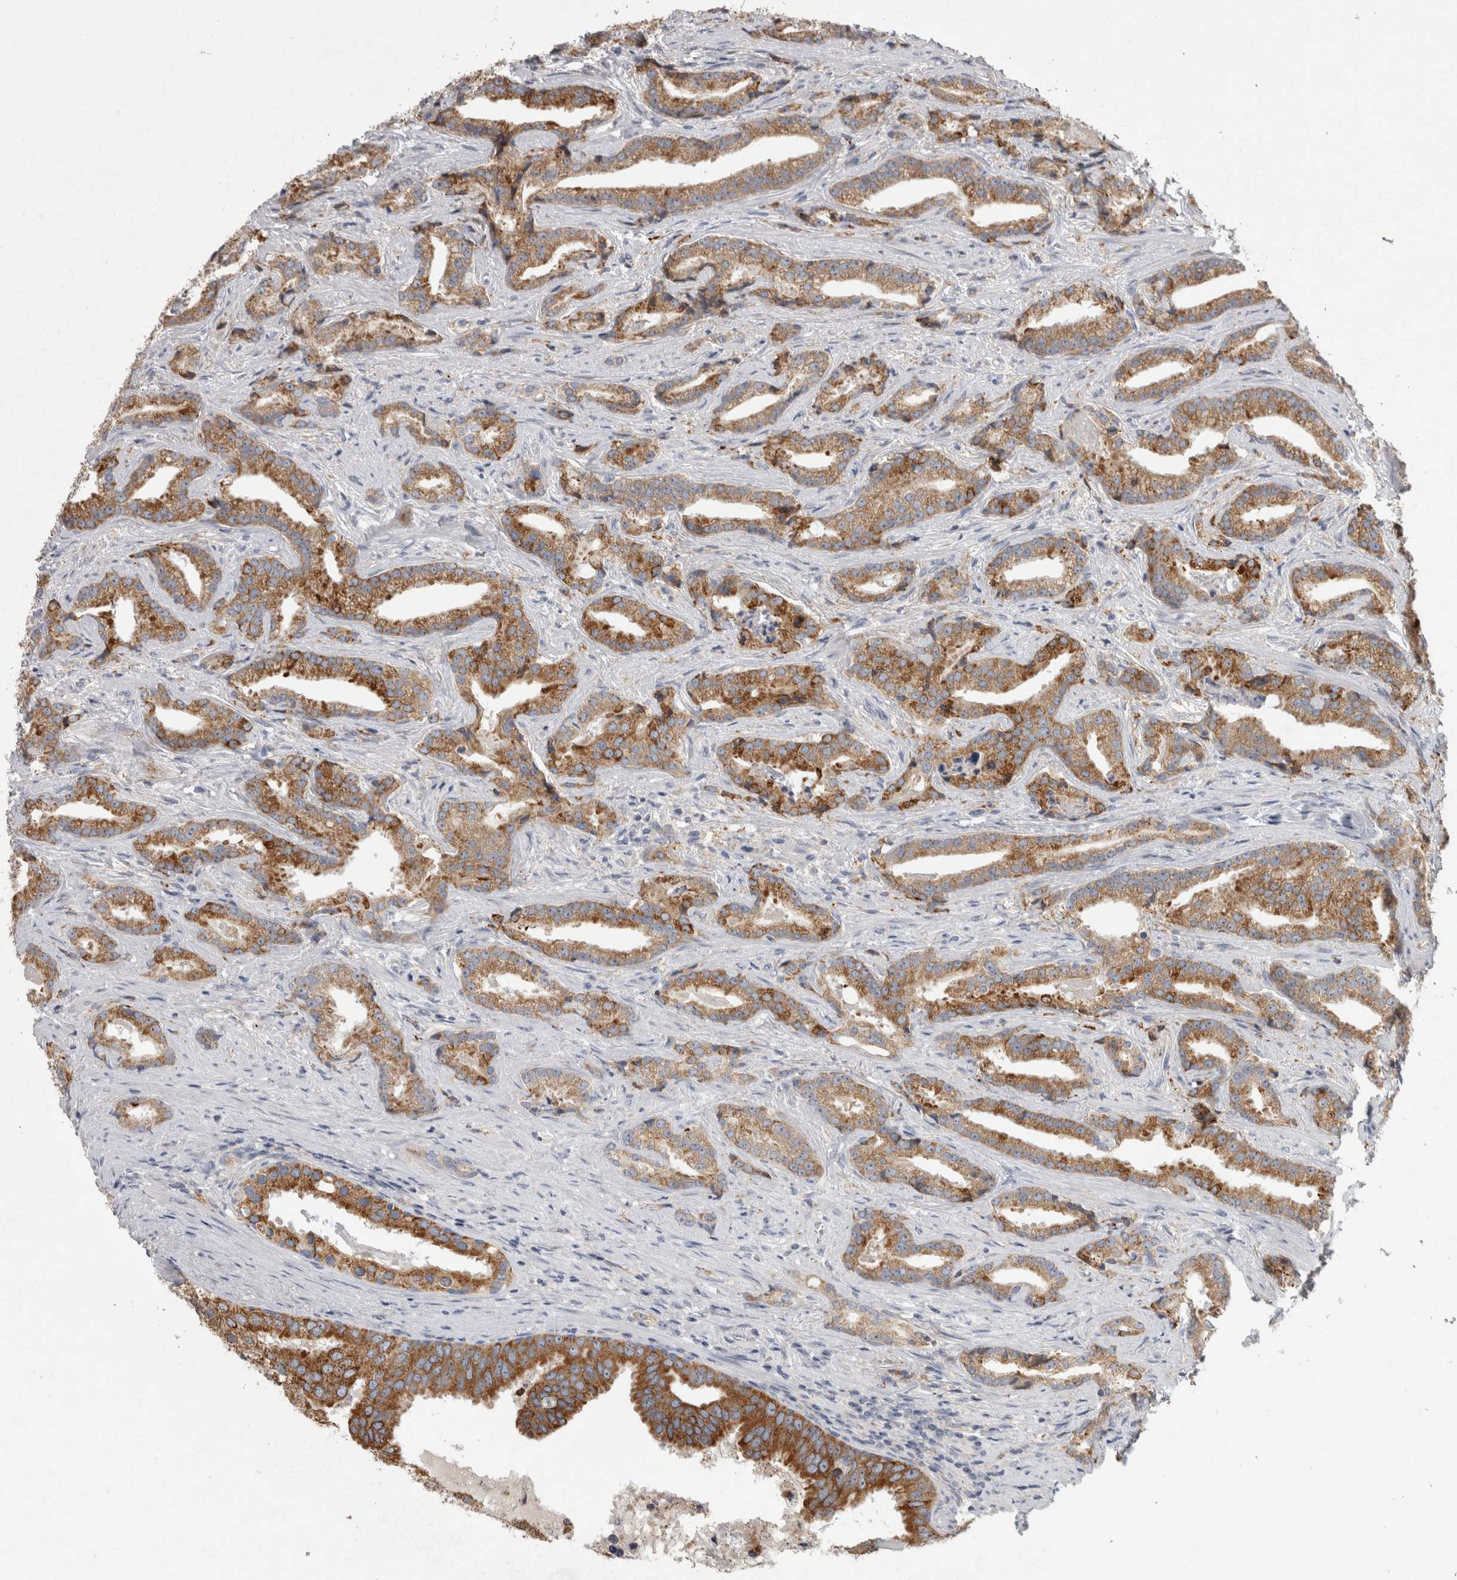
{"staining": {"intensity": "moderate", "quantity": ">75%", "location": "cytoplasmic/membranous"}, "tissue": "prostate cancer", "cell_type": "Tumor cells", "image_type": "cancer", "snomed": [{"axis": "morphology", "description": "Adenocarcinoma, Low grade"}, {"axis": "topography", "description": "Prostate"}], "caption": "Tumor cells display medium levels of moderate cytoplasmic/membranous staining in about >75% of cells in human adenocarcinoma (low-grade) (prostate). (brown staining indicates protein expression, while blue staining denotes nuclei).", "gene": "LRRC40", "patient": {"sex": "male", "age": 67}}